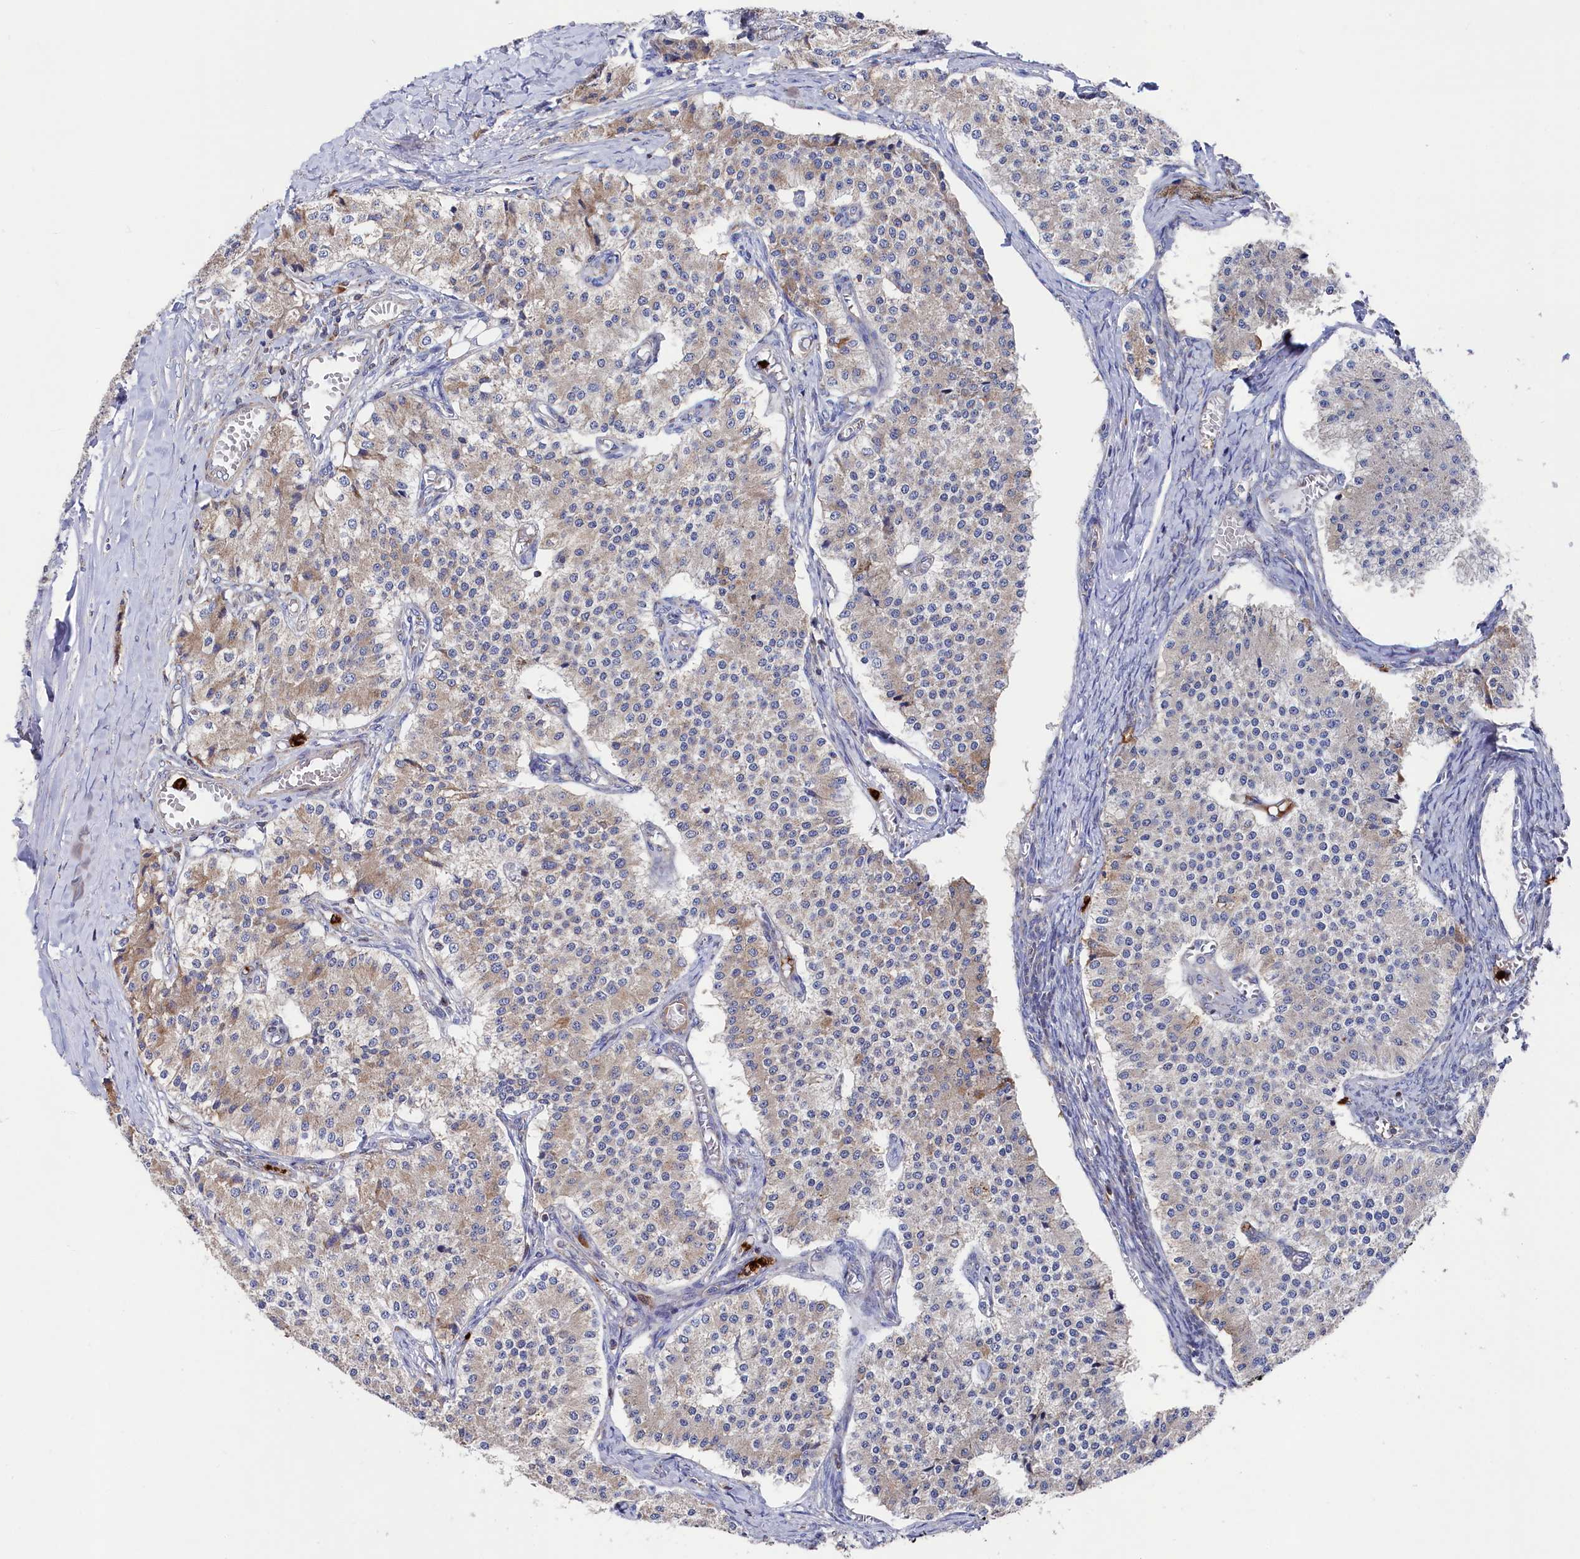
{"staining": {"intensity": "weak", "quantity": "<25%", "location": "cytoplasmic/membranous"}, "tissue": "carcinoid", "cell_type": "Tumor cells", "image_type": "cancer", "snomed": [{"axis": "morphology", "description": "Carcinoid, malignant, NOS"}, {"axis": "topography", "description": "Colon"}], "caption": "Immunohistochemical staining of carcinoid shows no significant staining in tumor cells.", "gene": "CHCHD1", "patient": {"sex": "female", "age": 52}}